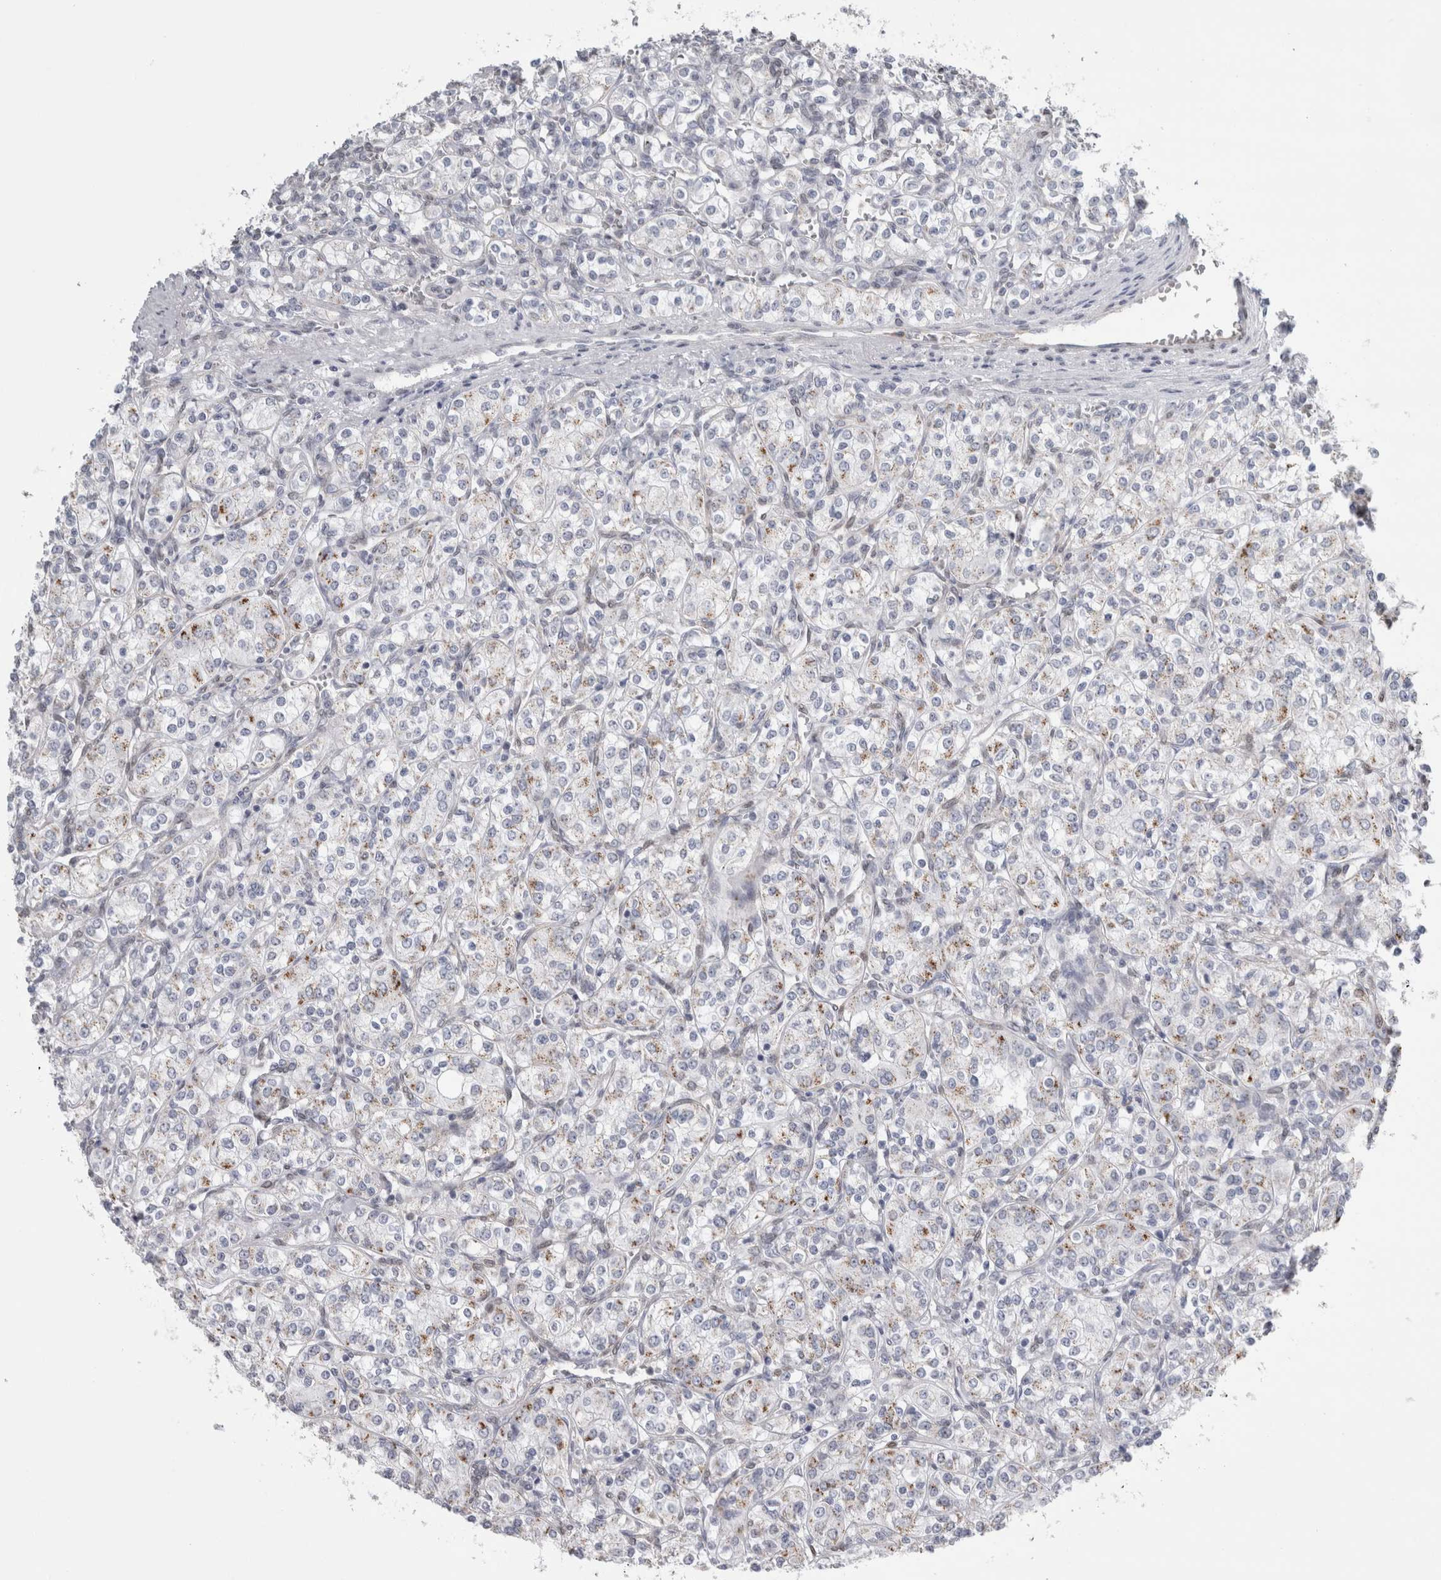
{"staining": {"intensity": "moderate", "quantity": "<25%", "location": "cytoplasmic/membranous"}, "tissue": "renal cancer", "cell_type": "Tumor cells", "image_type": "cancer", "snomed": [{"axis": "morphology", "description": "Adenocarcinoma, NOS"}, {"axis": "topography", "description": "Kidney"}], "caption": "Tumor cells show low levels of moderate cytoplasmic/membranous positivity in about <25% of cells in human renal adenocarcinoma.", "gene": "PLIN1", "patient": {"sex": "male", "age": 77}}